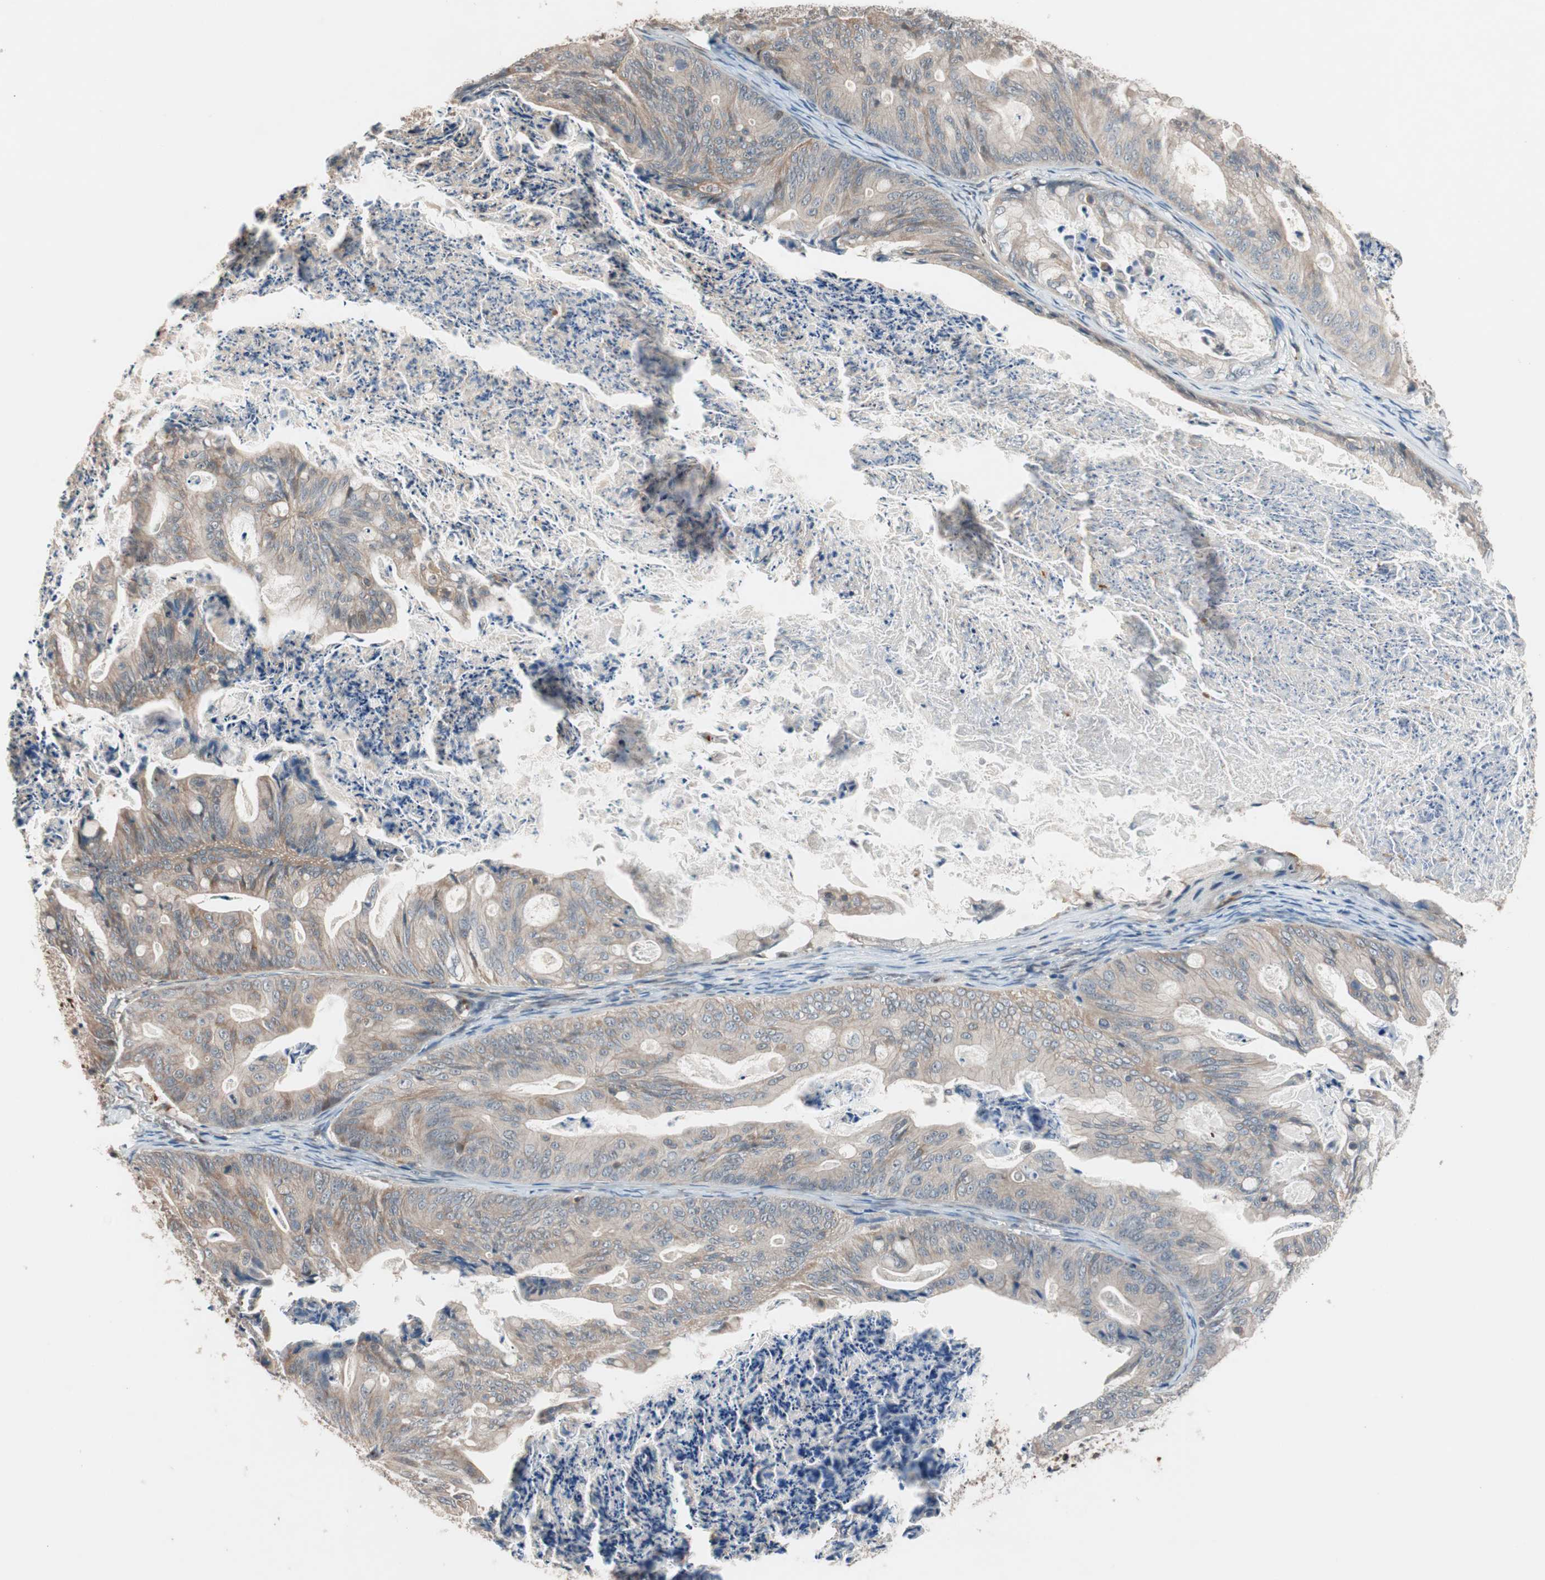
{"staining": {"intensity": "weak", "quantity": ">75%", "location": "cytoplasmic/membranous"}, "tissue": "ovarian cancer", "cell_type": "Tumor cells", "image_type": "cancer", "snomed": [{"axis": "morphology", "description": "Cystadenocarcinoma, mucinous, NOS"}, {"axis": "topography", "description": "Ovary"}], "caption": "About >75% of tumor cells in human ovarian mucinous cystadenocarcinoma display weak cytoplasmic/membranous protein positivity as visualized by brown immunohistochemical staining.", "gene": "PIK3R3", "patient": {"sex": "female", "age": 37}}